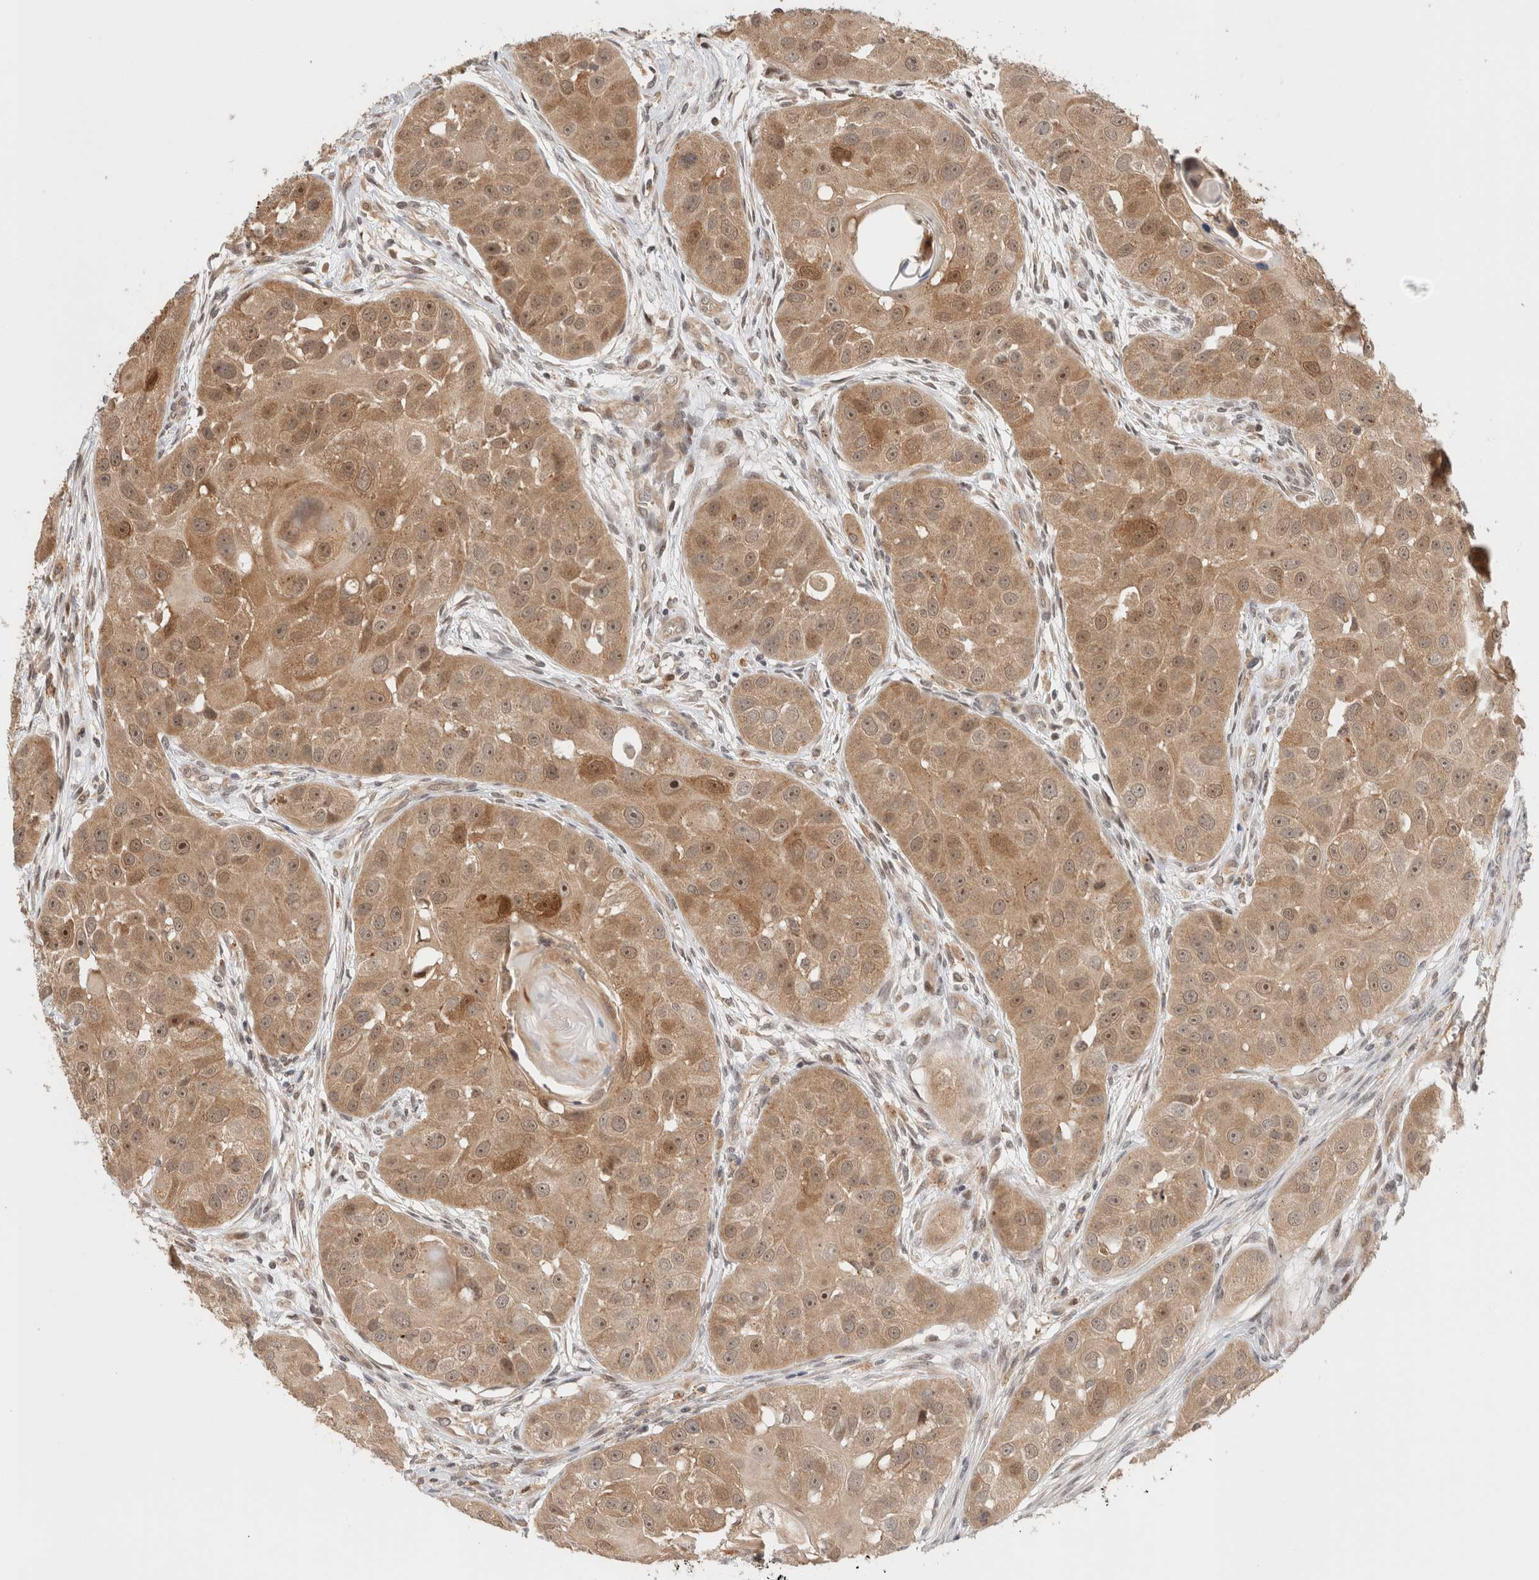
{"staining": {"intensity": "moderate", "quantity": ">75%", "location": "cytoplasmic/membranous,nuclear"}, "tissue": "head and neck cancer", "cell_type": "Tumor cells", "image_type": "cancer", "snomed": [{"axis": "morphology", "description": "Normal tissue, NOS"}, {"axis": "morphology", "description": "Squamous cell carcinoma, NOS"}, {"axis": "topography", "description": "Skeletal muscle"}, {"axis": "topography", "description": "Head-Neck"}], "caption": "Moderate cytoplasmic/membranous and nuclear protein staining is appreciated in about >75% of tumor cells in head and neck cancer (squamous cell carcinoma).", "gene": "OTUD6B", "patient": {"sex": "male", "age": 51}}